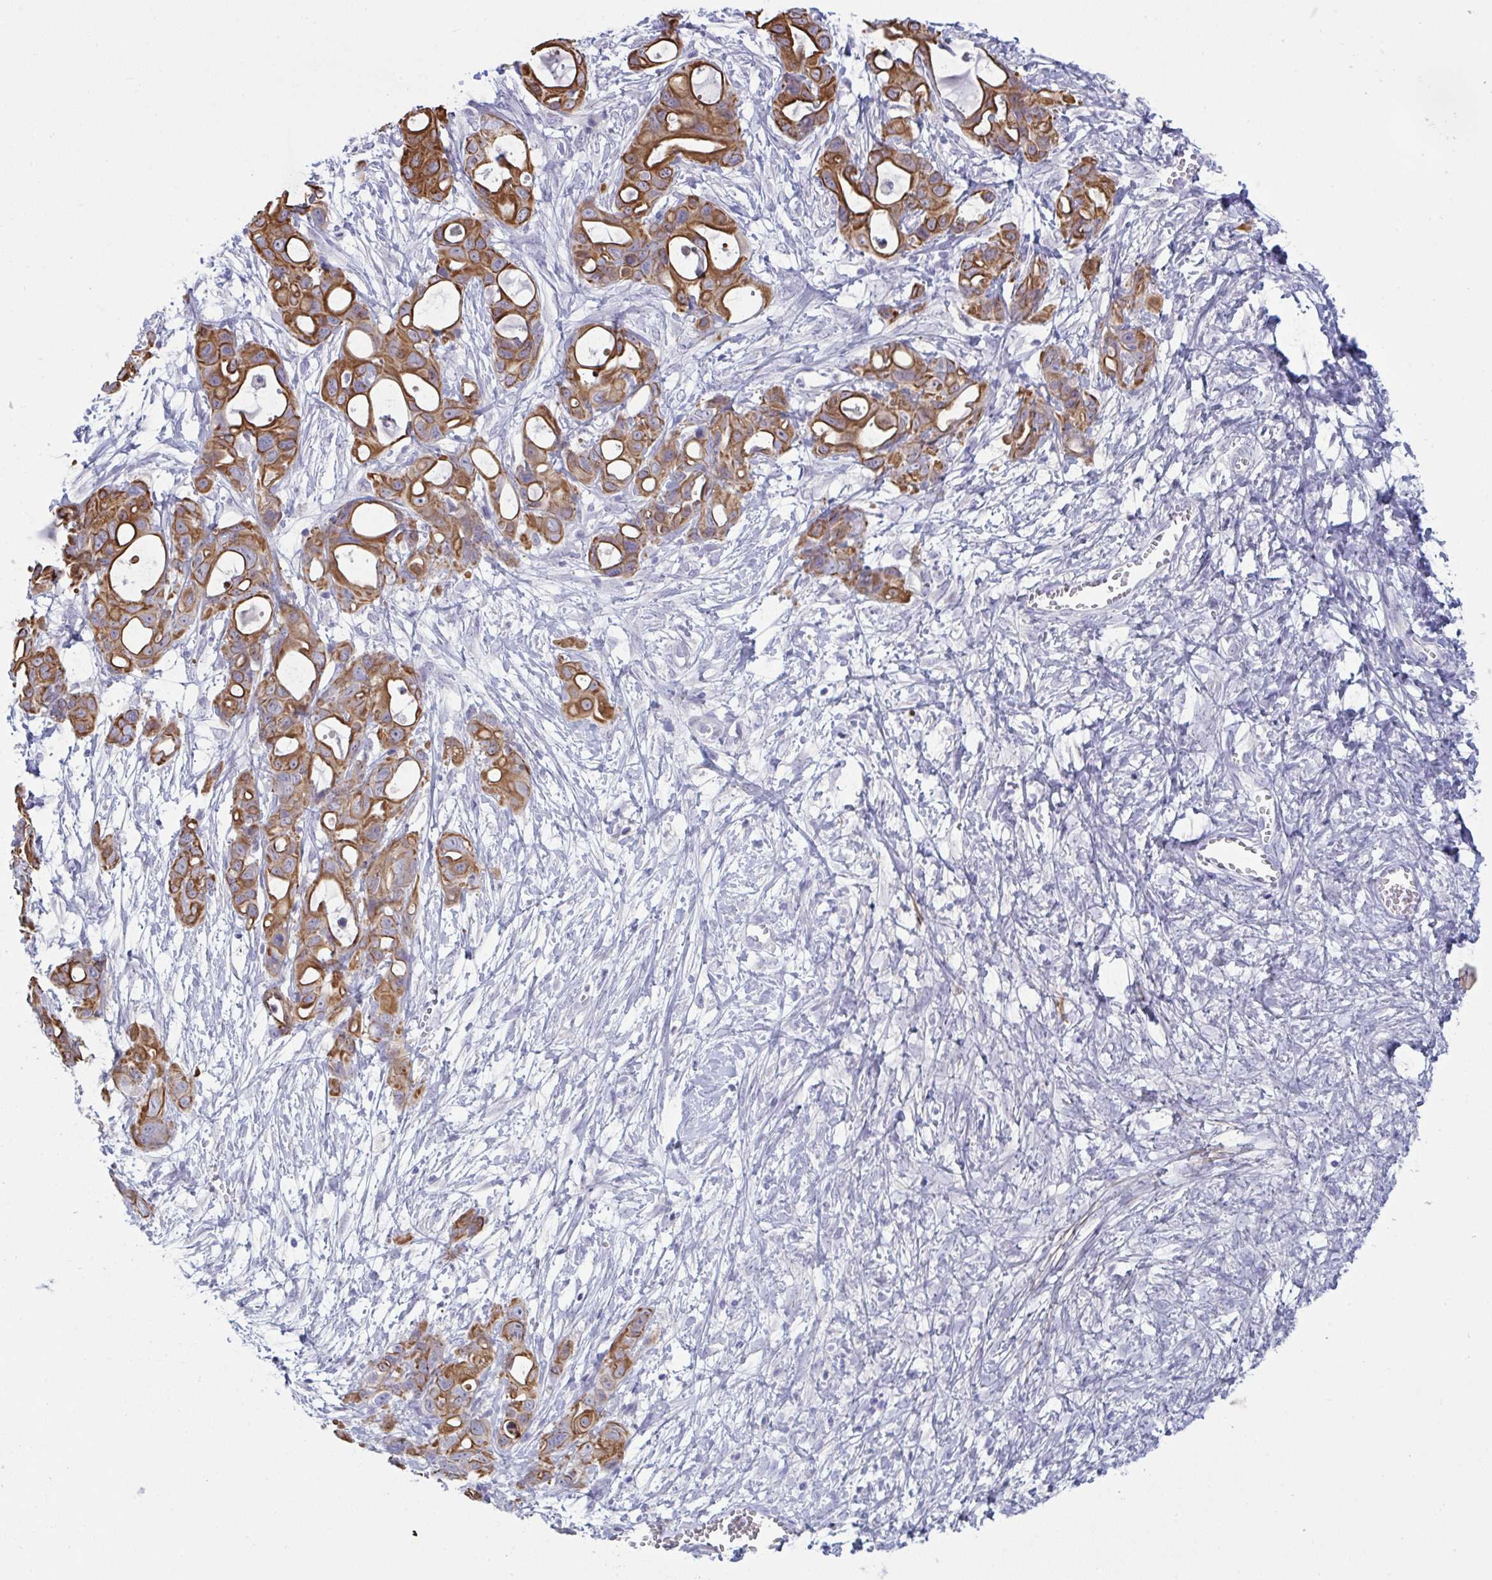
{"staining": {"intensity": "strong", "quantity": ">75%", "location": "cytoplasmic/membranous"}, "tissue": "ovarian cancer", "cell_type": "Tumor cells", "image_type": "cancer", "snomed": [{"axis": "morphology", "description": "Cystadenocarcinoma, mucinous, NOS"}, {"axis": "topography", "description": "Ovary"}], "caption": "This histopathology image reveals IHC staining of human ovarian cancer, with high strong cytoplasmic/membranous expression in approximately >75% of tumor cells.", "gene": "TENT5D", "patient": {"sex": "female", "age": 70}}